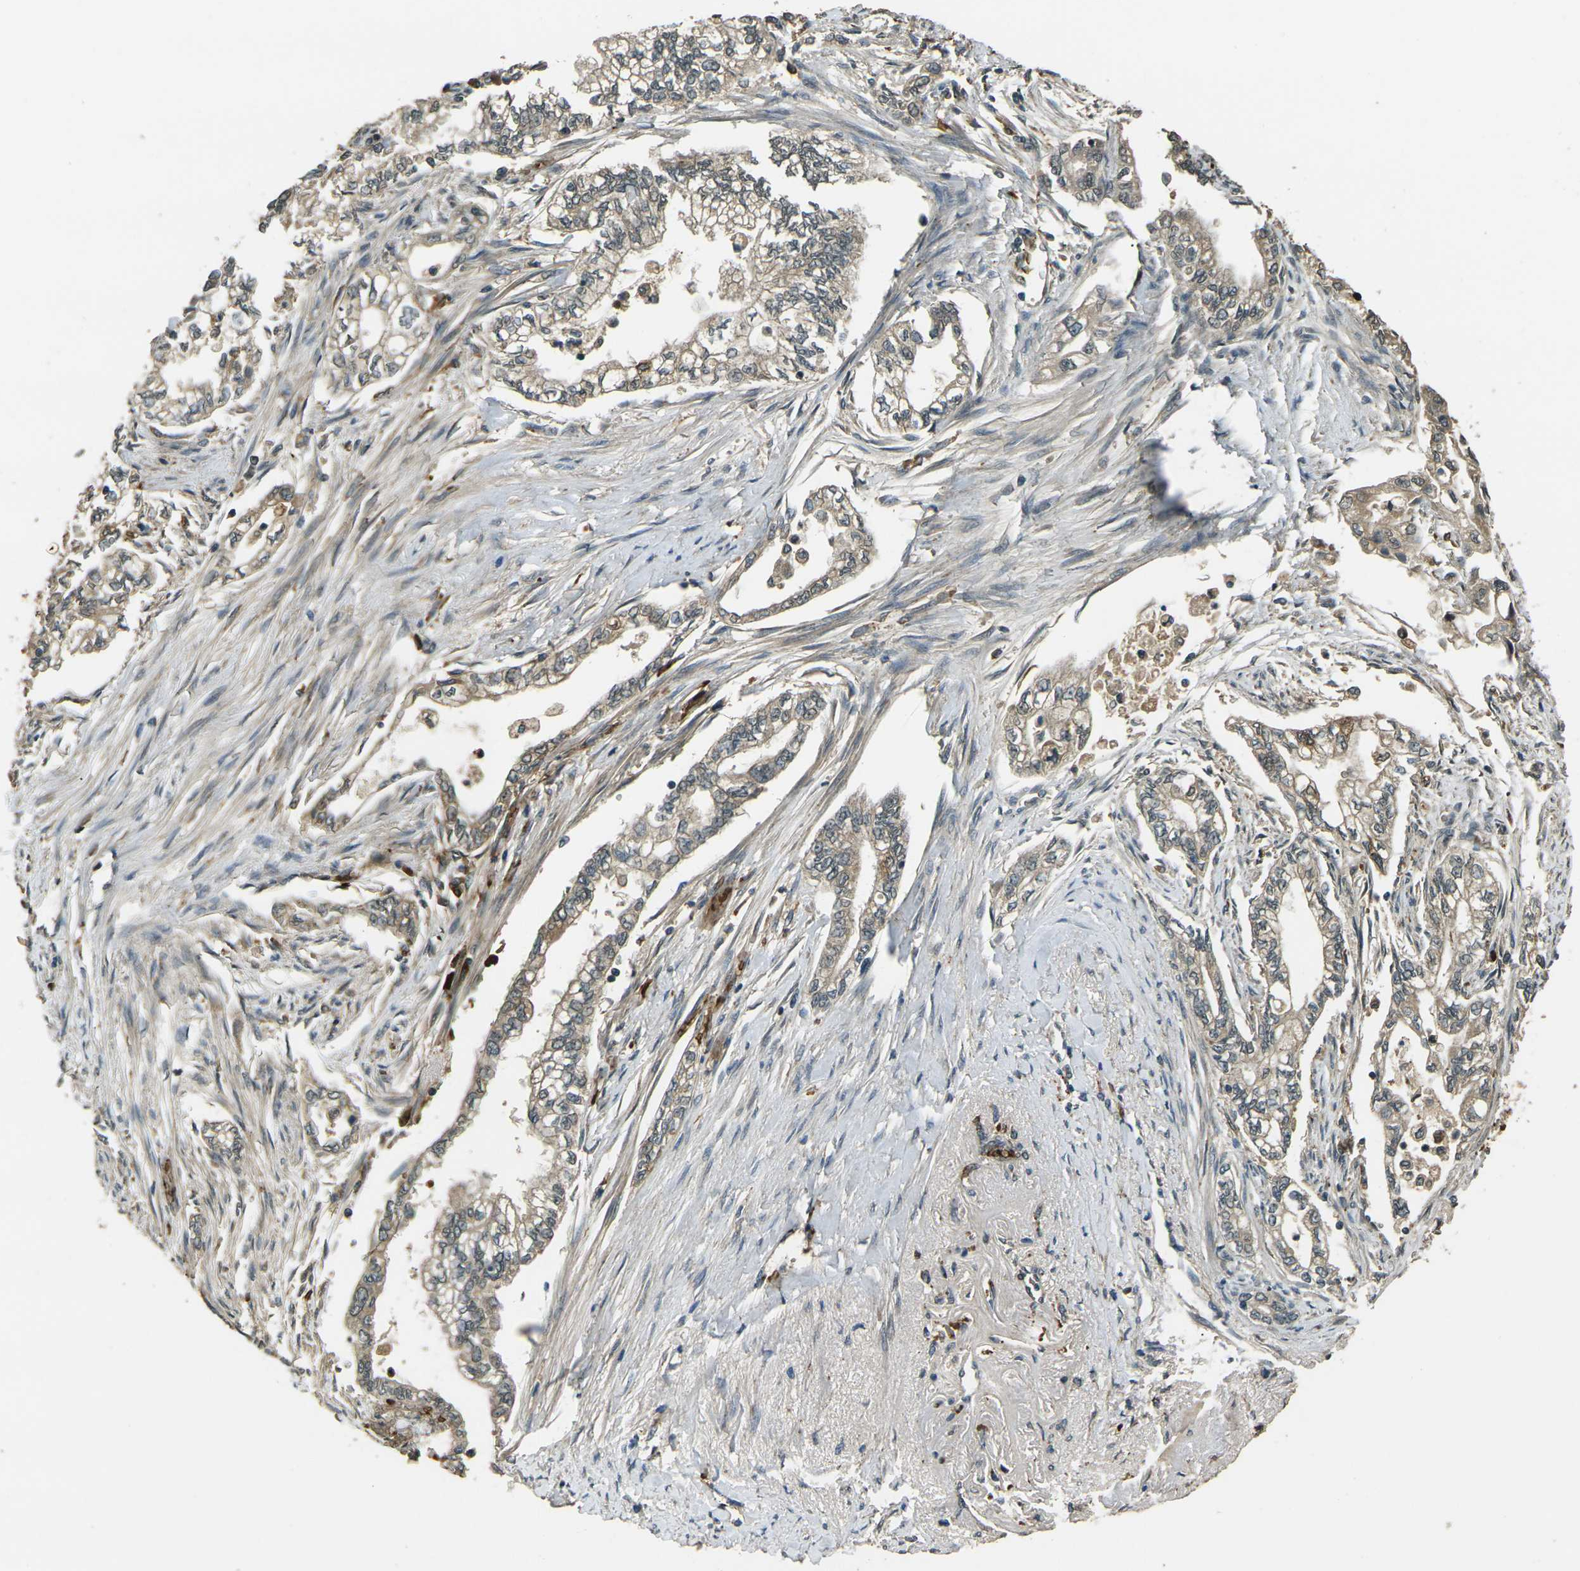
{"staining": {"intensity": "weak", "quantity": ">75%", "location": "cytoplasmic/membranous"}, "tissue": "pancreatic cancer", "cell_type": "Tumor cells", "image_type": "cancer", "snomed": [{"axis": "morphology", "description": "Normal tissue, NOS"}, {"axis": "topography", "description": "Pancreas"}], "caption": "DAB immunohistochemical staining of human pancreatic cancer shows weak cytoplasmic/membranous protein positivity in approximately >75% of tumor cells.", "gene": "TOR1A", "patient": {"sex": "male", "age": 42}}